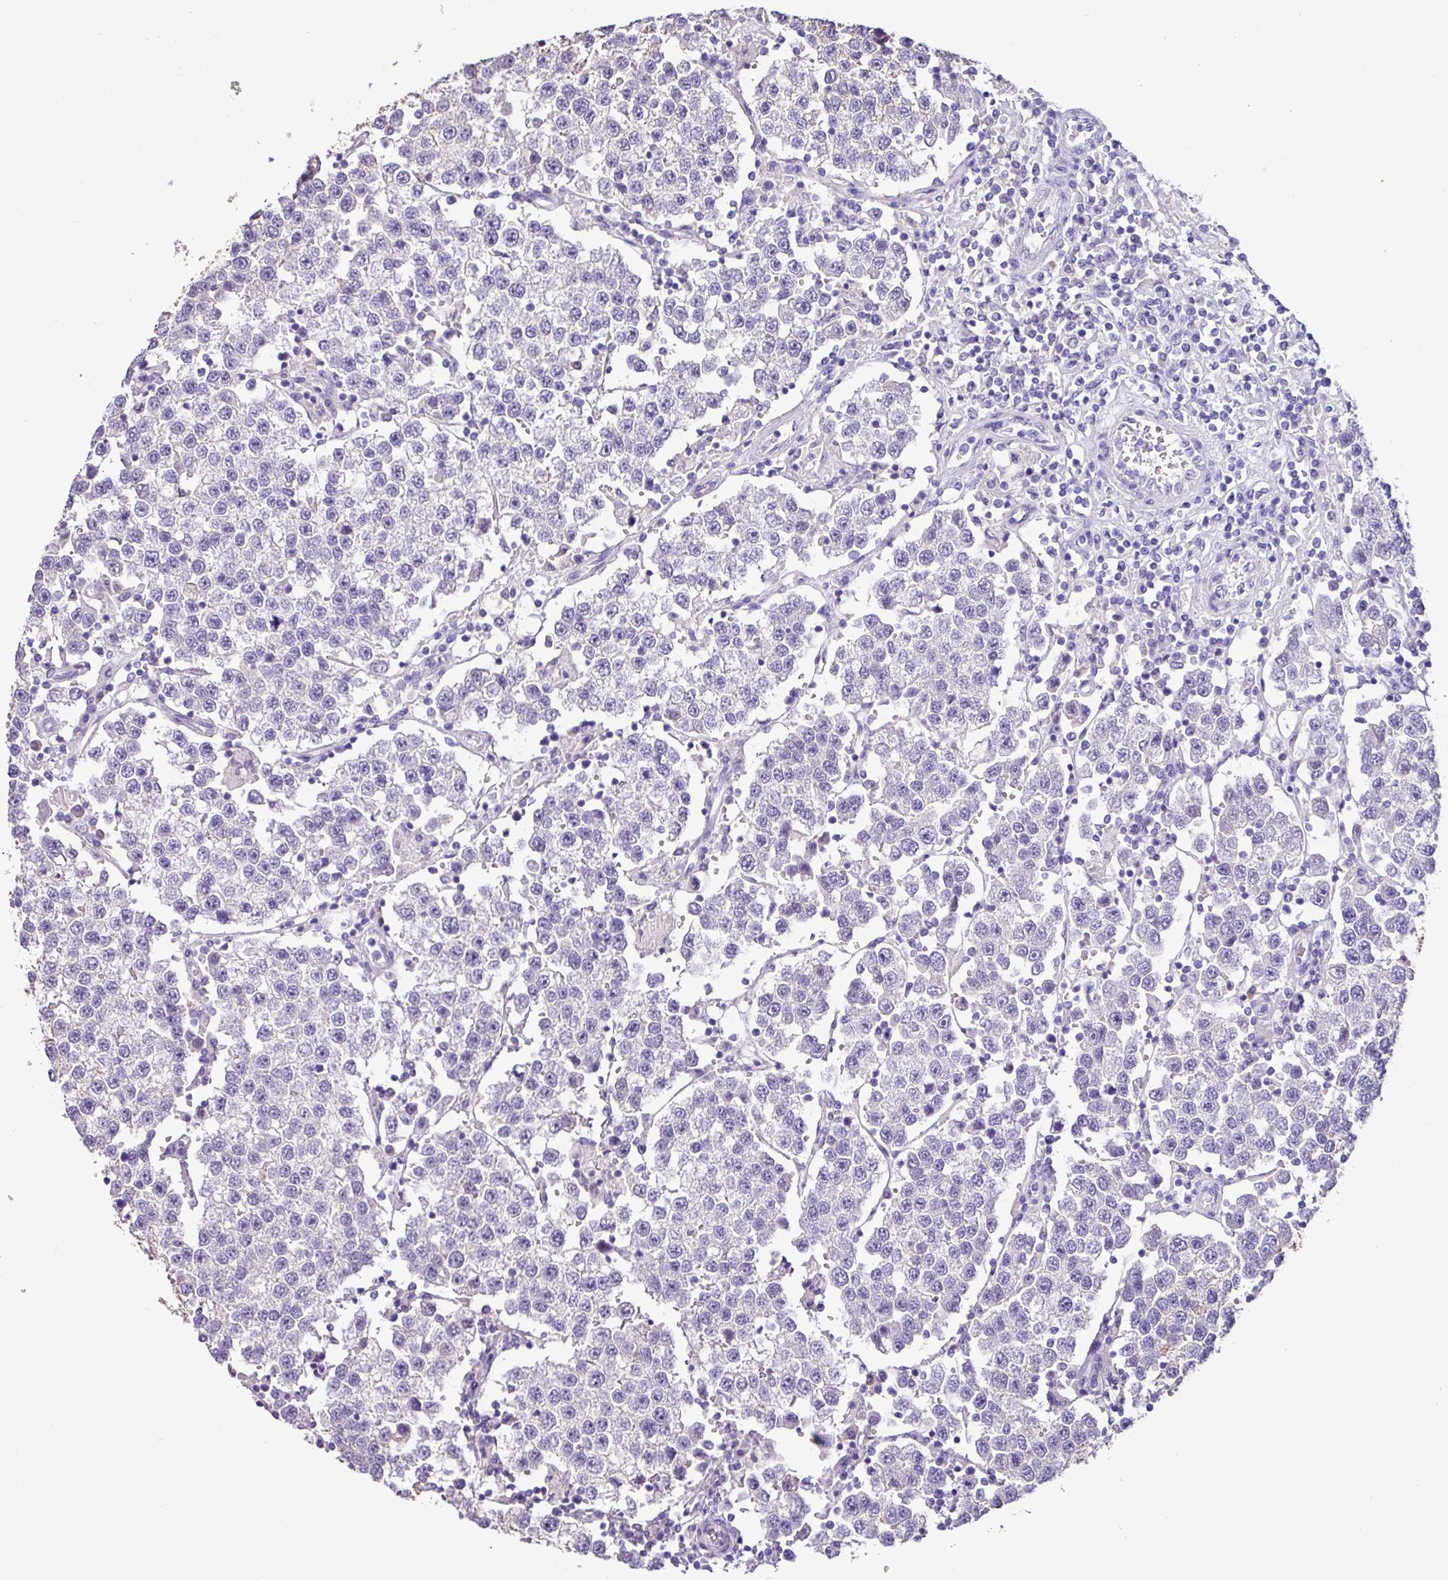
{"staining": {"intensity": "negative", "quantity": "none", "location": "none"}, "tissue": "stomach cancer", "cell_type": "Tumor cells", "image_type": "cancer", "snomed": [{"axis": "morphology", "description": "Normal tissue, NOS"}, {"axis": "morphology", "description": "Adenocarcinoma, NOS"}, {"axis": "topography", "description": "Stomach, upper"}, {"axis": "topography", "description": "Stomach"}], "caption": "DAB immunohistochemical staining of human adenocarcinoma (stomach) demonstrates no significant positivity in tumor cells.", "gene": "EPCAM", "patient": {"sex": "male", "age": 59}}